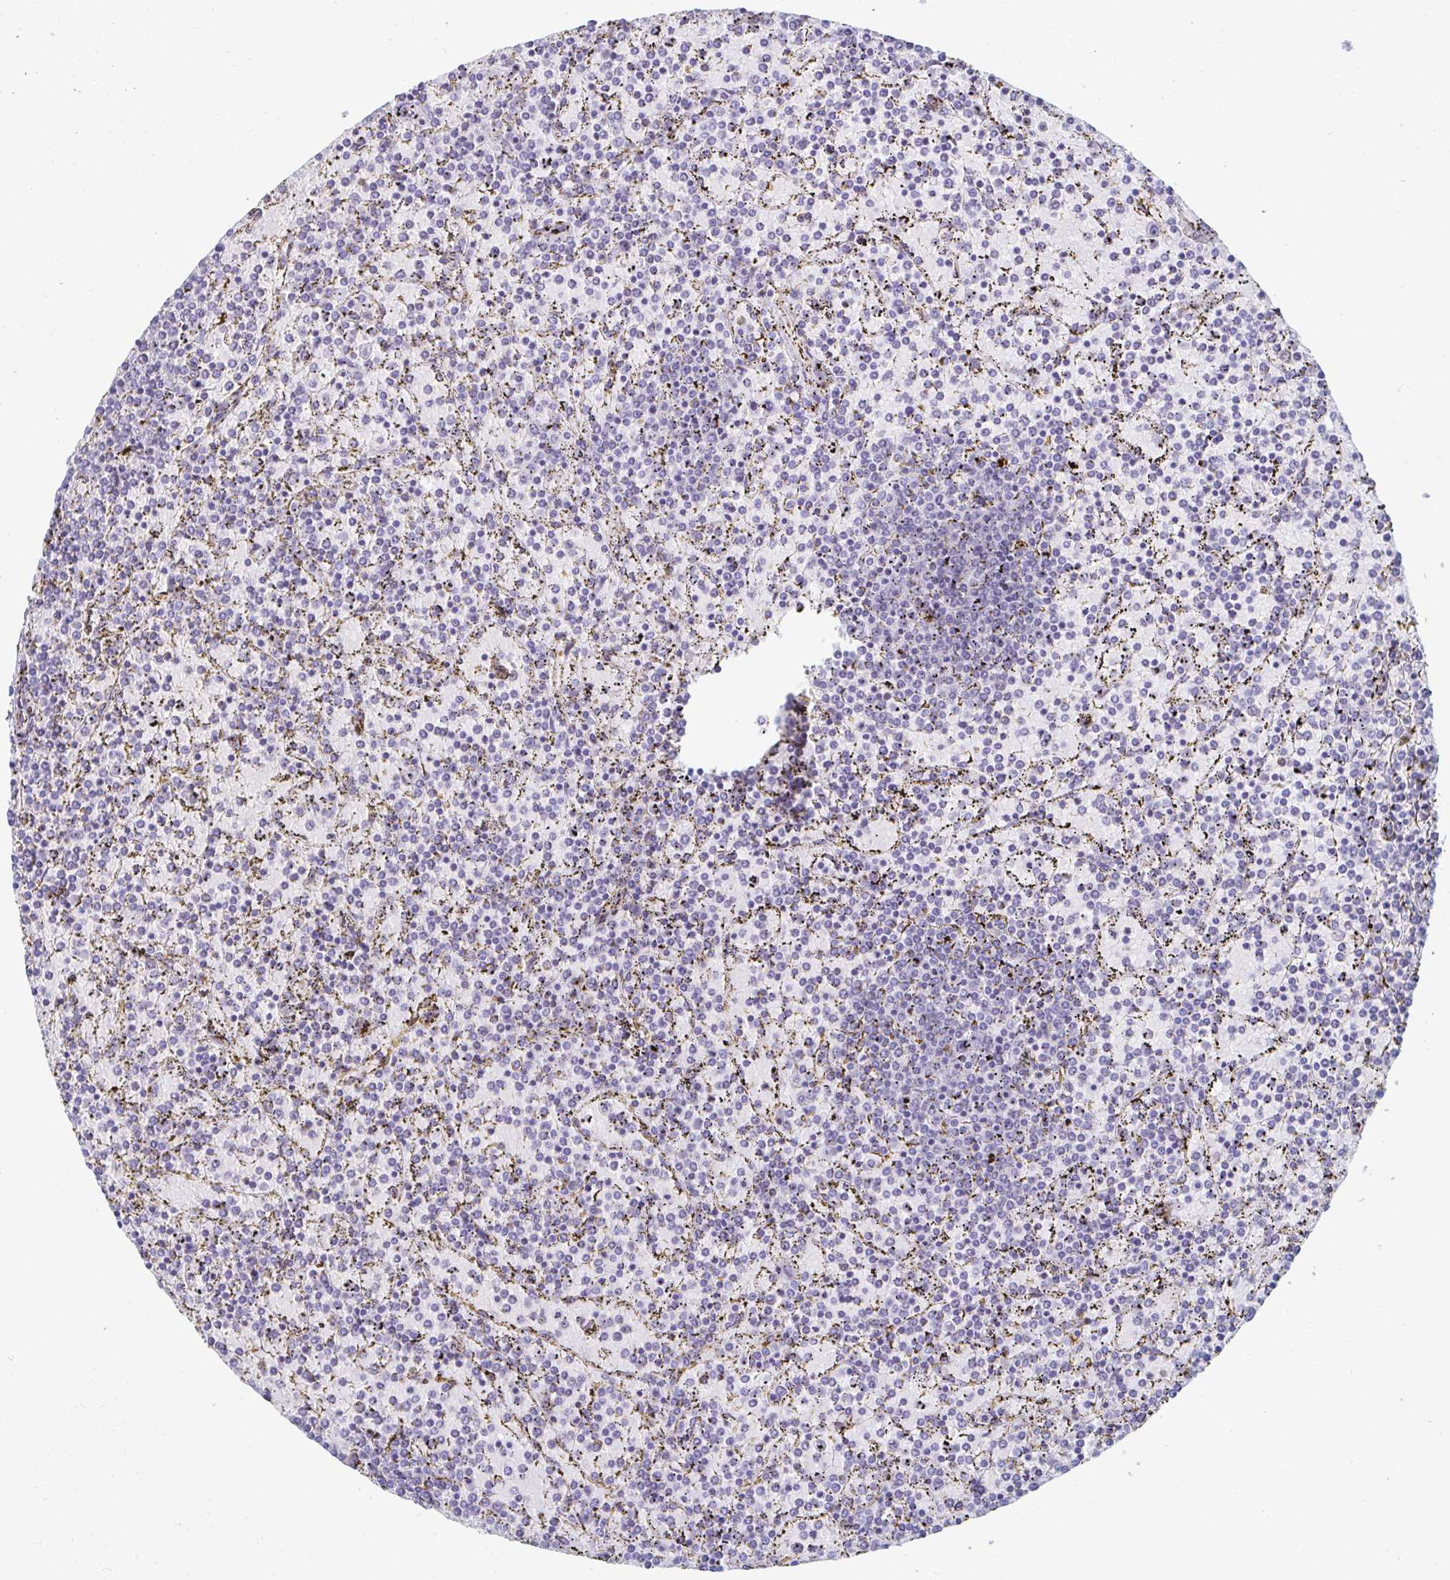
{"staining": {"intensity": "negative", "quantity": "none", "location": "none"}, "tissue": "lymphoma", "cell_type": "Tumor cells", "image_type": "cancer", "snomed": [{"axis": "morphology", "description": "Malignant lymphoma, non-Hodgkin's type, Low grade"}, {"axis": "topography", "description": "Spleen"}], "caption": "Low-grade malignant lymphoma, non-Hodgkin's type was stained to show a protein in brown. There is no significant staining in tumor cells.", "gene": "C4orf17", "patient": {"sex": "female", "age": 77}}